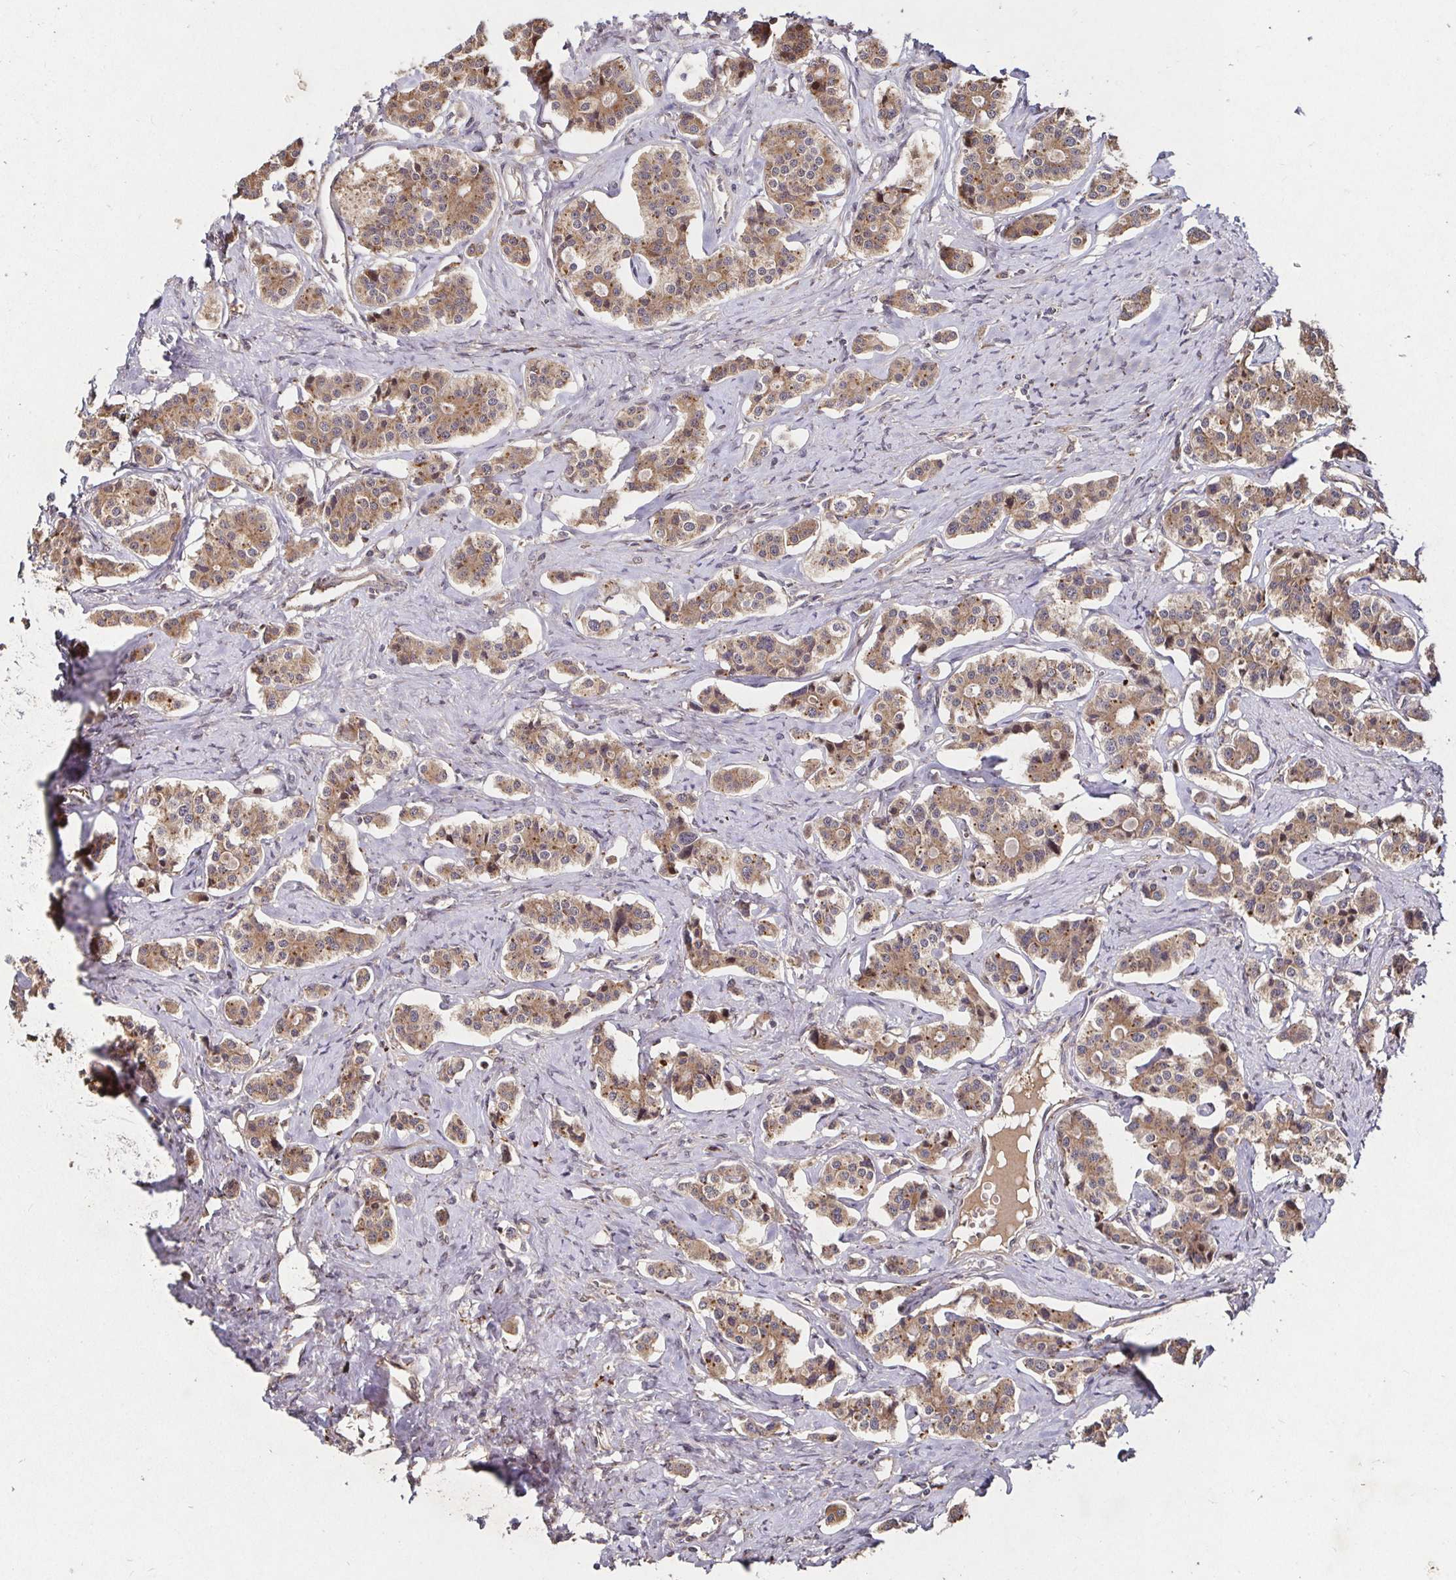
{"staining": {"intensity": "moderate", "quantity": ">75%", "location": "cytoplasmic/membranous"}, "tissue": "carcinoid", "cell_type": "Tumor cells", "image_type": "cancer", "snomed": [{"axis": "morphology", "description": "Carcinoid, malignant, NOS"}, {"axis": "topography", "description": "Small intestine"}], "caption": "Carcinoid (malignant) stained for a protein demonstrates moderate cytoplasmic/membranous positivity in tumor cells. Using DAB (brown) and hematoxylin (blue) stains, captured at high magnification using brightfield microscopy.", "gene": "SMYD3", "patient": {"sex": "male", "age": 63}}